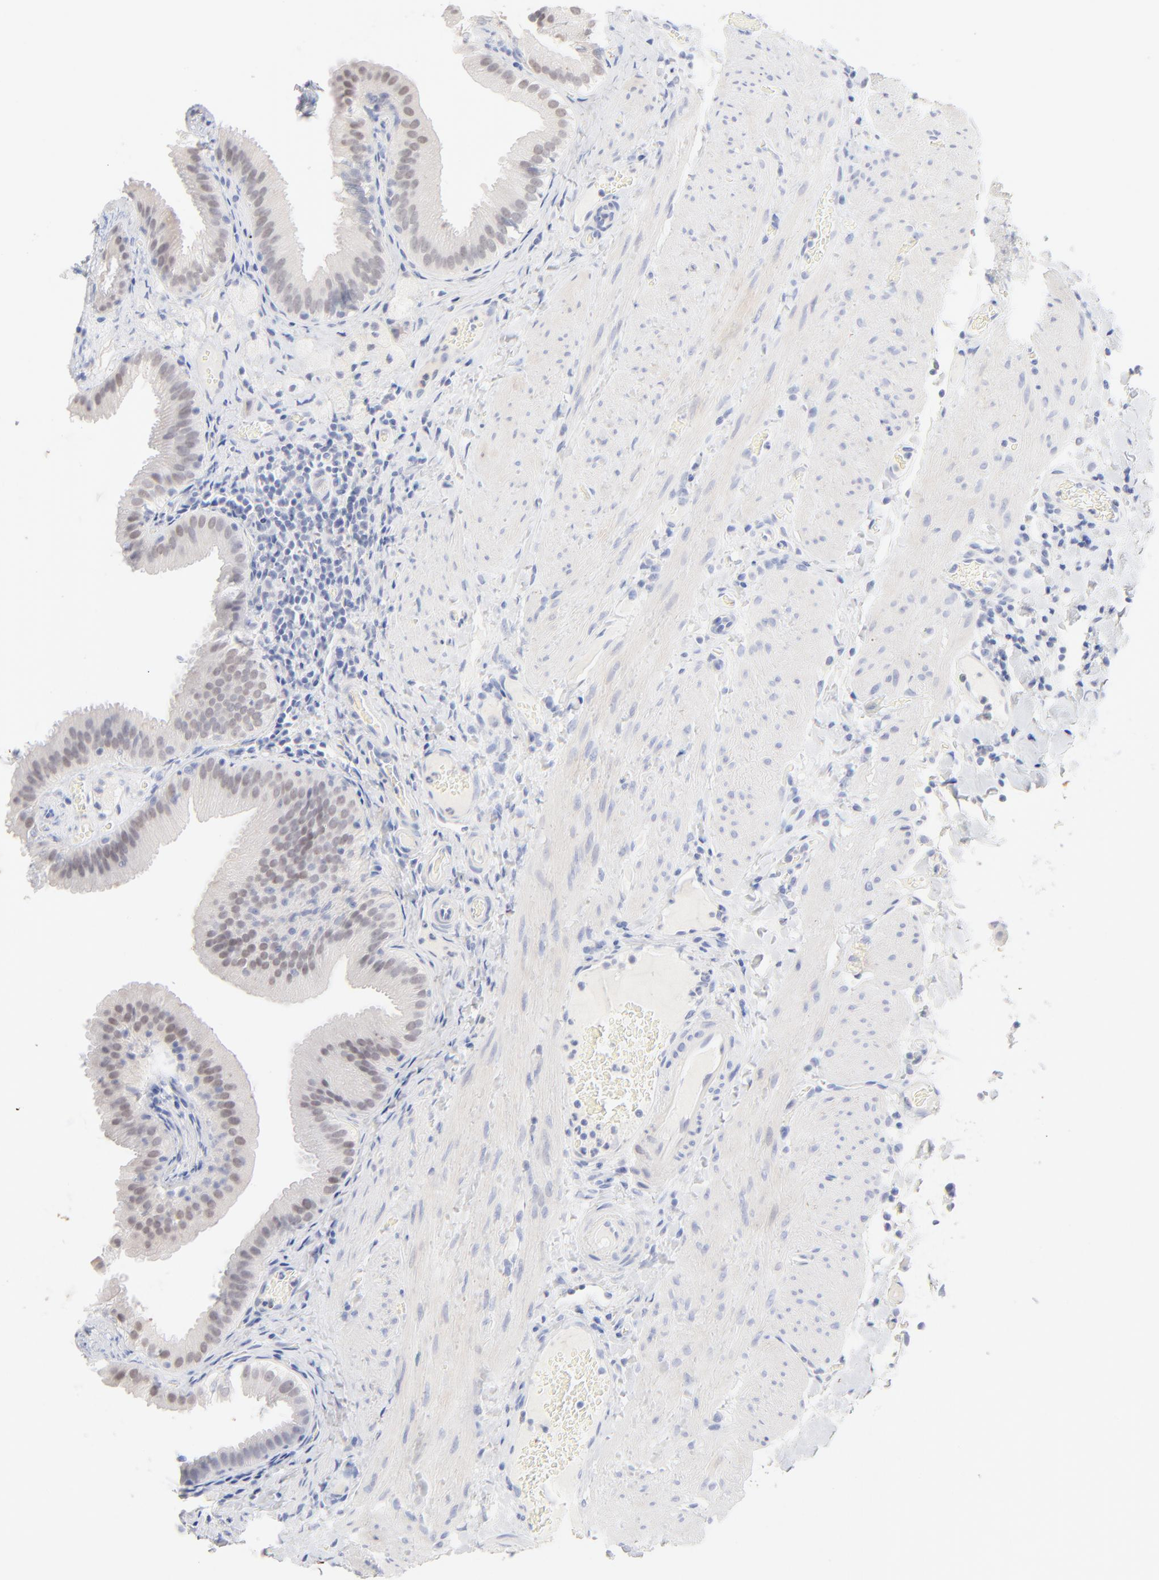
{"staining": {"intensity": "weak", "quantity": "25%-75%", "location": "nuclear"}, "tissue": "gallbladder", "cell_type": "Glandular cells", "image_type": "normal", "snomed": [{"axis": "morphology", "description": "Normal tissue, NOS"}, {"axis": "topography", "description": "Gallbladder"}], "caption": "Human gallbladder stained for a protein (brown) exhibits weak nuclear positive staining in approximately 25%-75% of glandular cells.", "gene": "ONECUT1", "patient": {"sex": "female", "age": 24}}